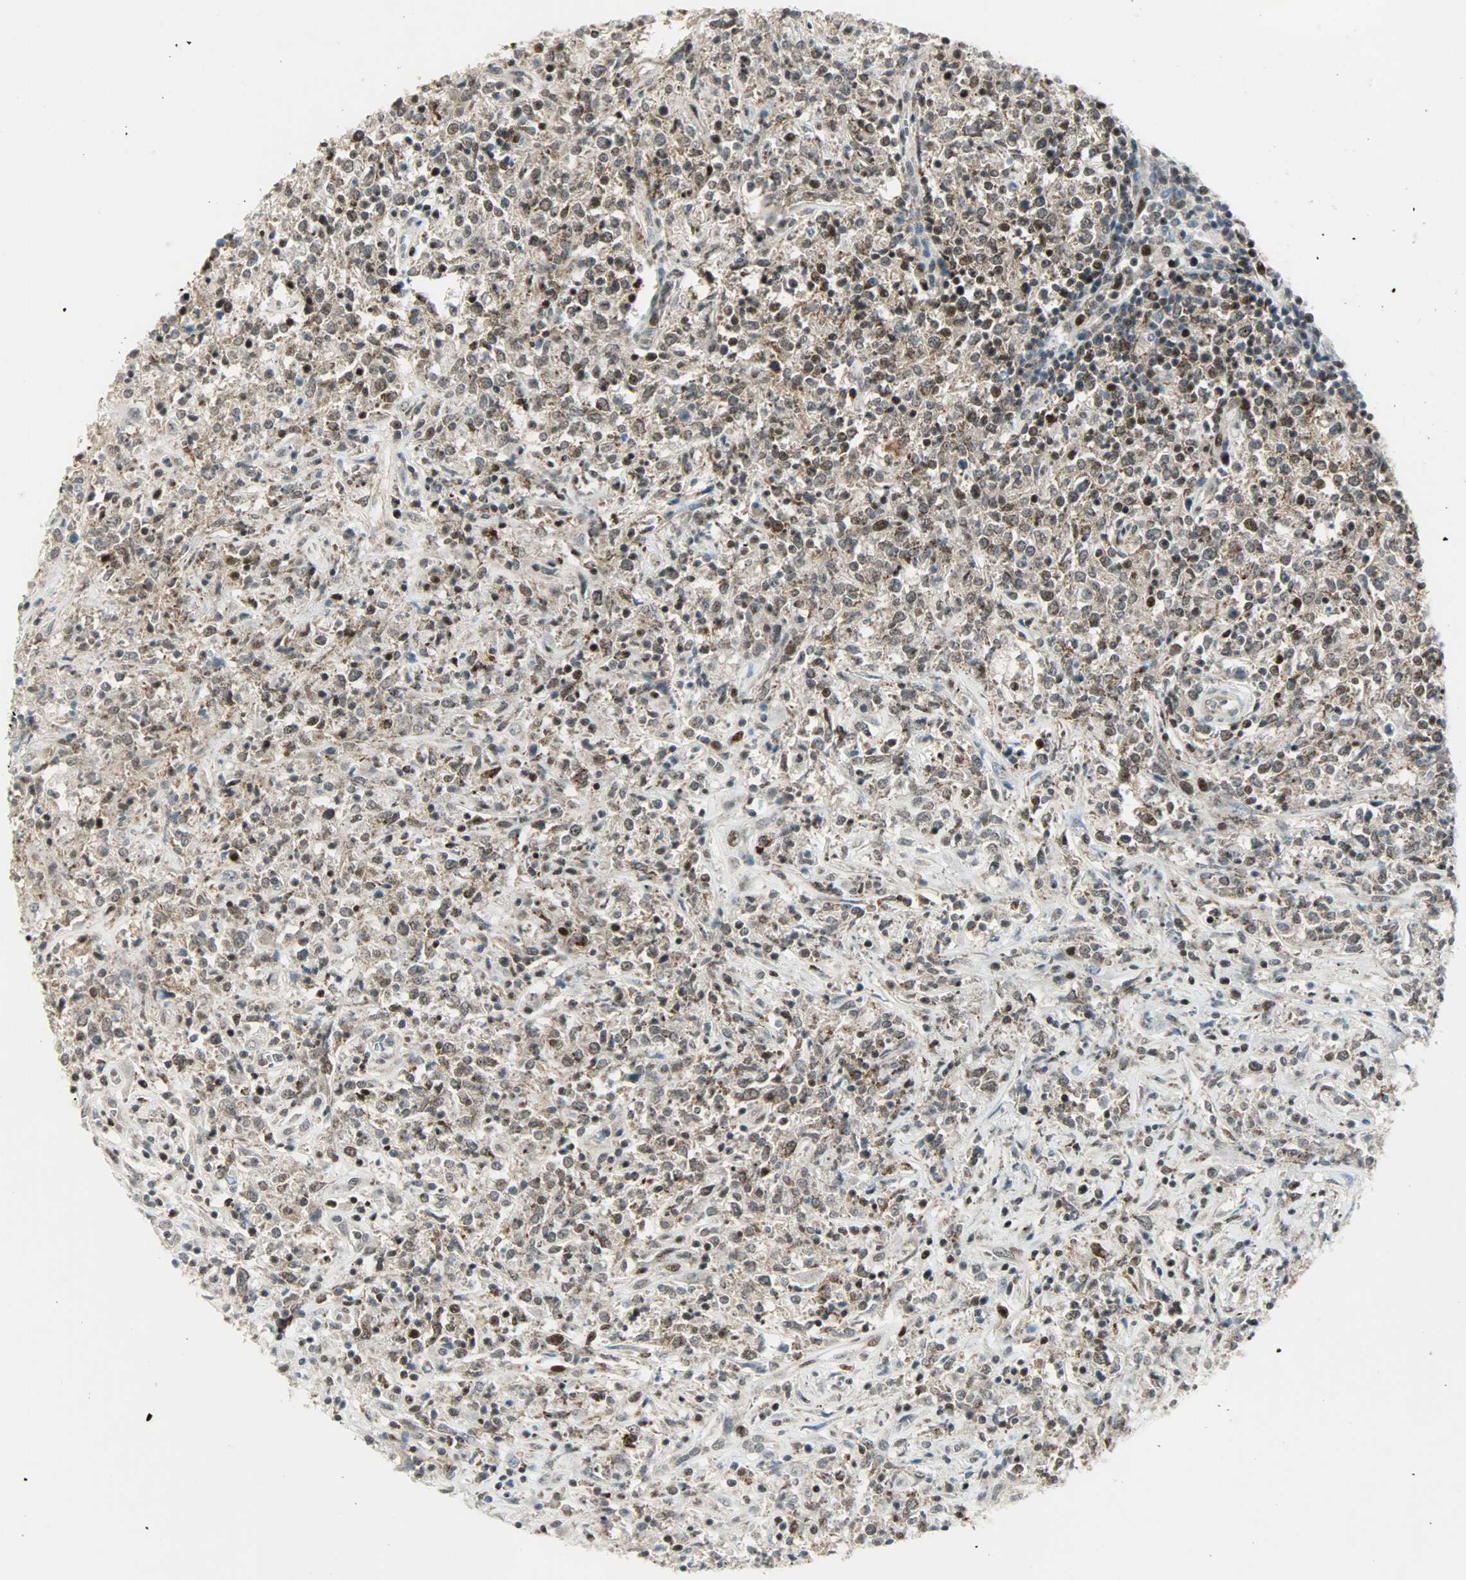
{"staining": {"intensity": "moderate", "quantity": ">75%", "location": "cytoplasmic/membranous,nuclear"}, "tissue": "lymphoma", "cell_type": "Tumor cells", "image_type": "cancer", "snomed": [{"axis": "morphology", "description": "Malignant lymphoma, non-Hodgkin's type, High grade"}, {"axis": "topography", "description": "Lymph node"}], "caption": "Lymphoma stained with IHC shows moderate cytoplasmic/membranous and nuclear expression in about >75% of tumor cells.", "gene": "IL15", "patient": {"sex": "female", "age": 84}}